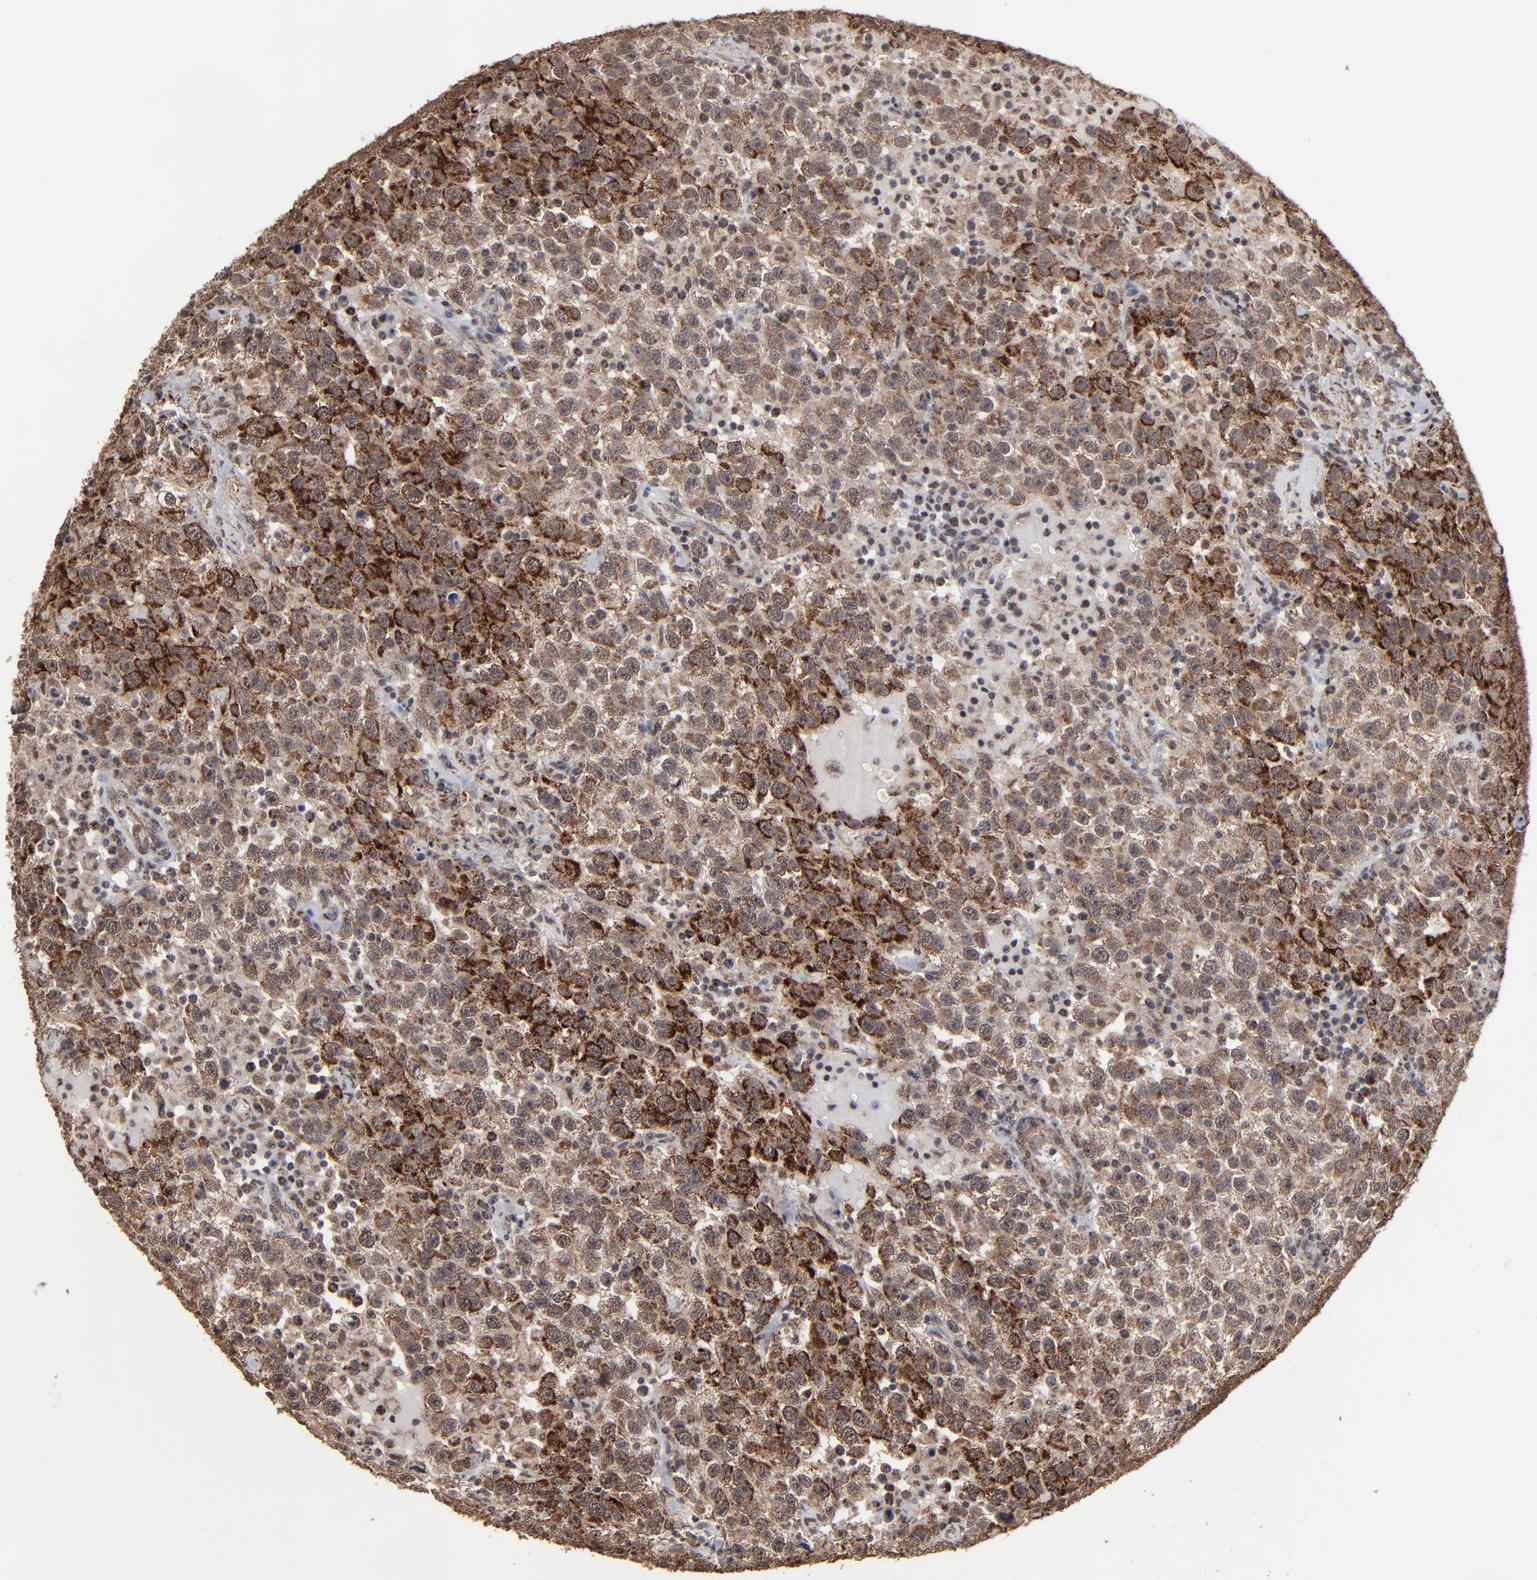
{"staining": {"intensity": "strong", "quantity": ">75%", "location": "cytoplasmic/membranous"}, "tissue": "testis cancer", "cell_type": "Tumor cells", "image_type": "cancer", "snomed": [{"axis": "morphology", "description": "Seminoma, NOS"}, {"axis": "topography", "description": "Testis"}], "caption": "Immunohistochemical staining of testis cancer exhibits high levels of strong cytoplasmic/membranous protein staining in about >75% of tumor cells. The staining was performed using DAB (3,3'-diaminobenzidine) to visualize the protein expression in brown, while the nuclei were stained in blue with hematoxylin (Magnification: 20x).", "gene": "BNIP3", "patient": {"sex": "male", "age": 41}}